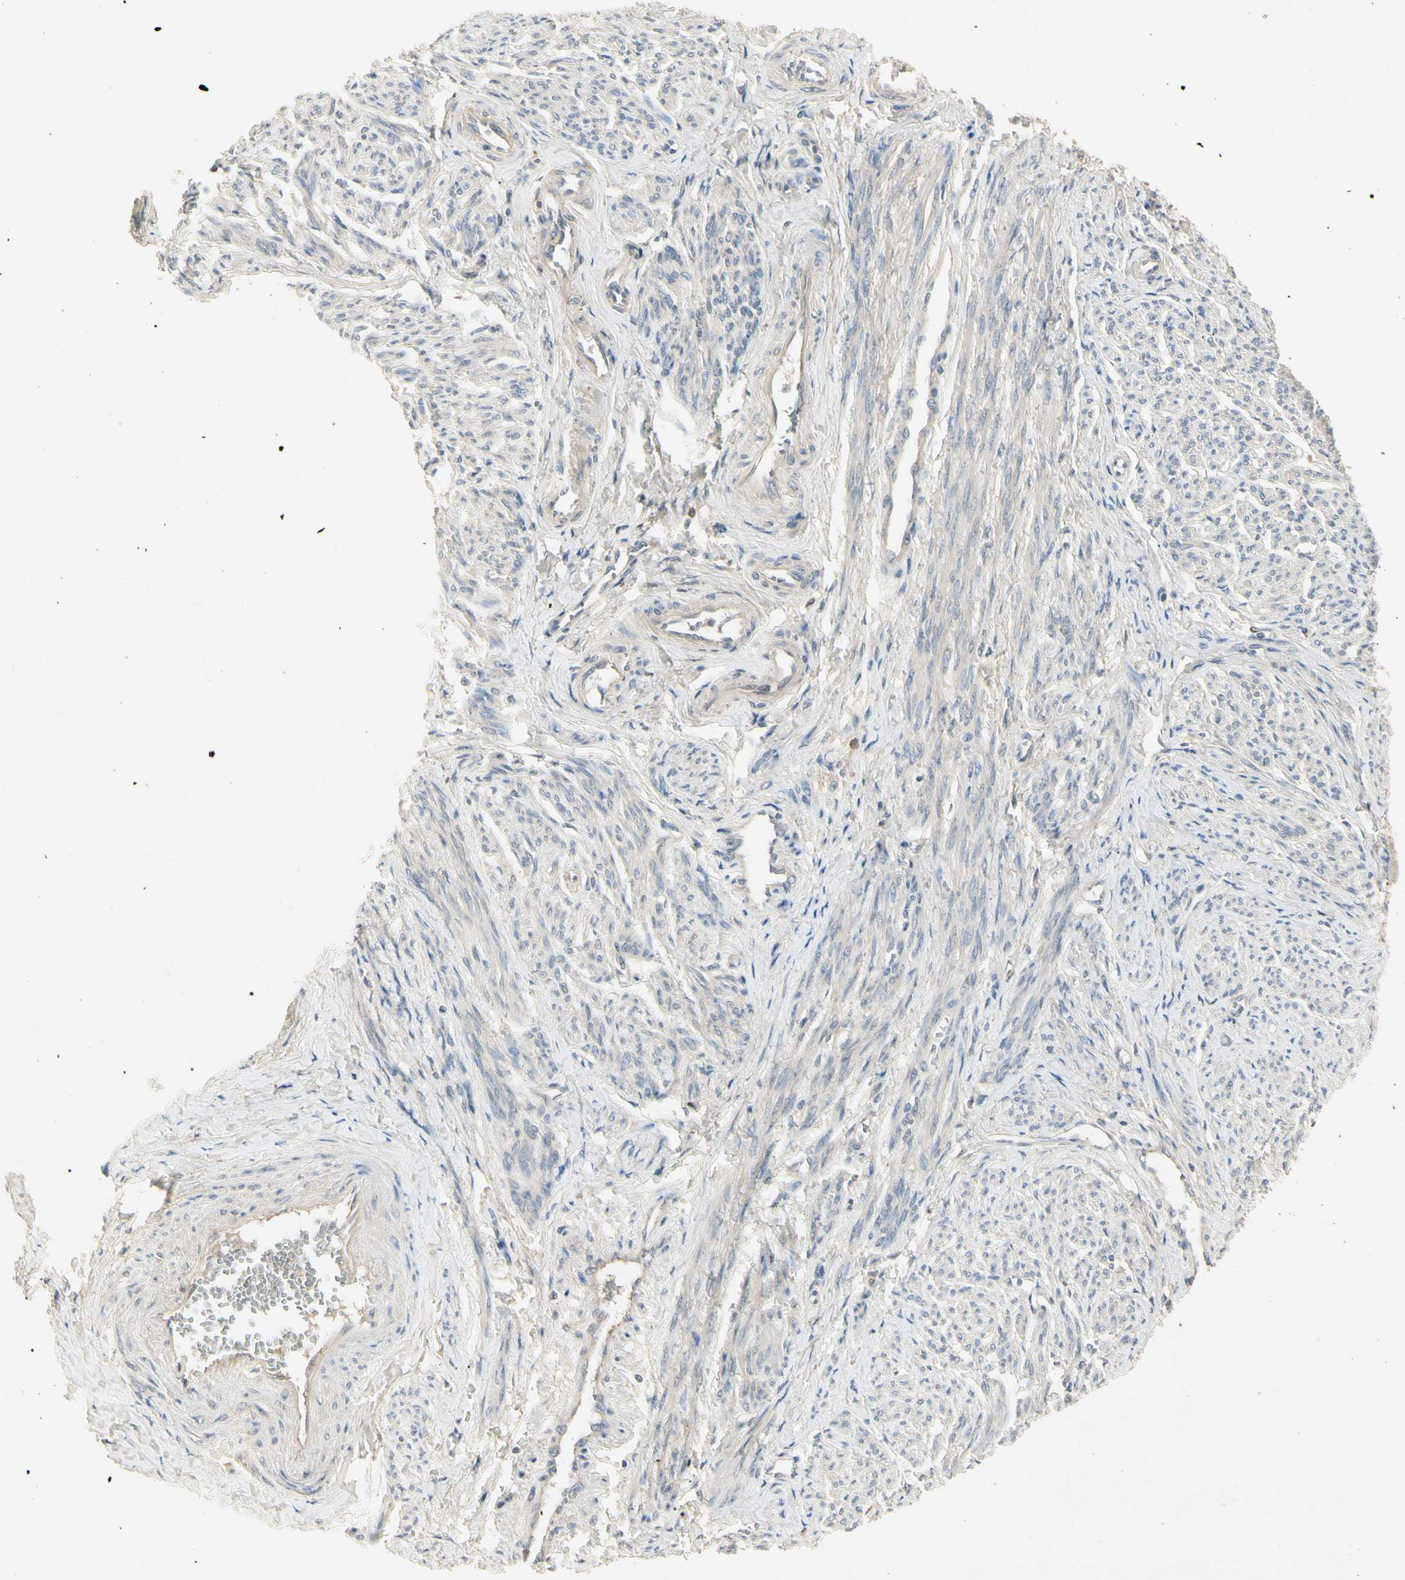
{"staining": {"intensity": "weak", "quantity": "25%-75%", "location": "cytoplasmic/membranous"}, "tissue": "smooth muscle", "cell_type": "Smooth muscle cells", "image_type": "normal", "snomed": [{"axis": "morphology", "description": "Normal tissue, NOS"}, {"axis": "topography", "description": "Smooth muscle"}], "caption": "Immunohistochemical staining of benign smooth muscle shows low levels of weak cytoplasmic/membranous expression in approximately 25%-75% of smooth muscle cells. (DAB IHC with brightfield microscopy, high magnification).", "gene": "CCL4", "patient": {"sex": "female", "age": 65}}